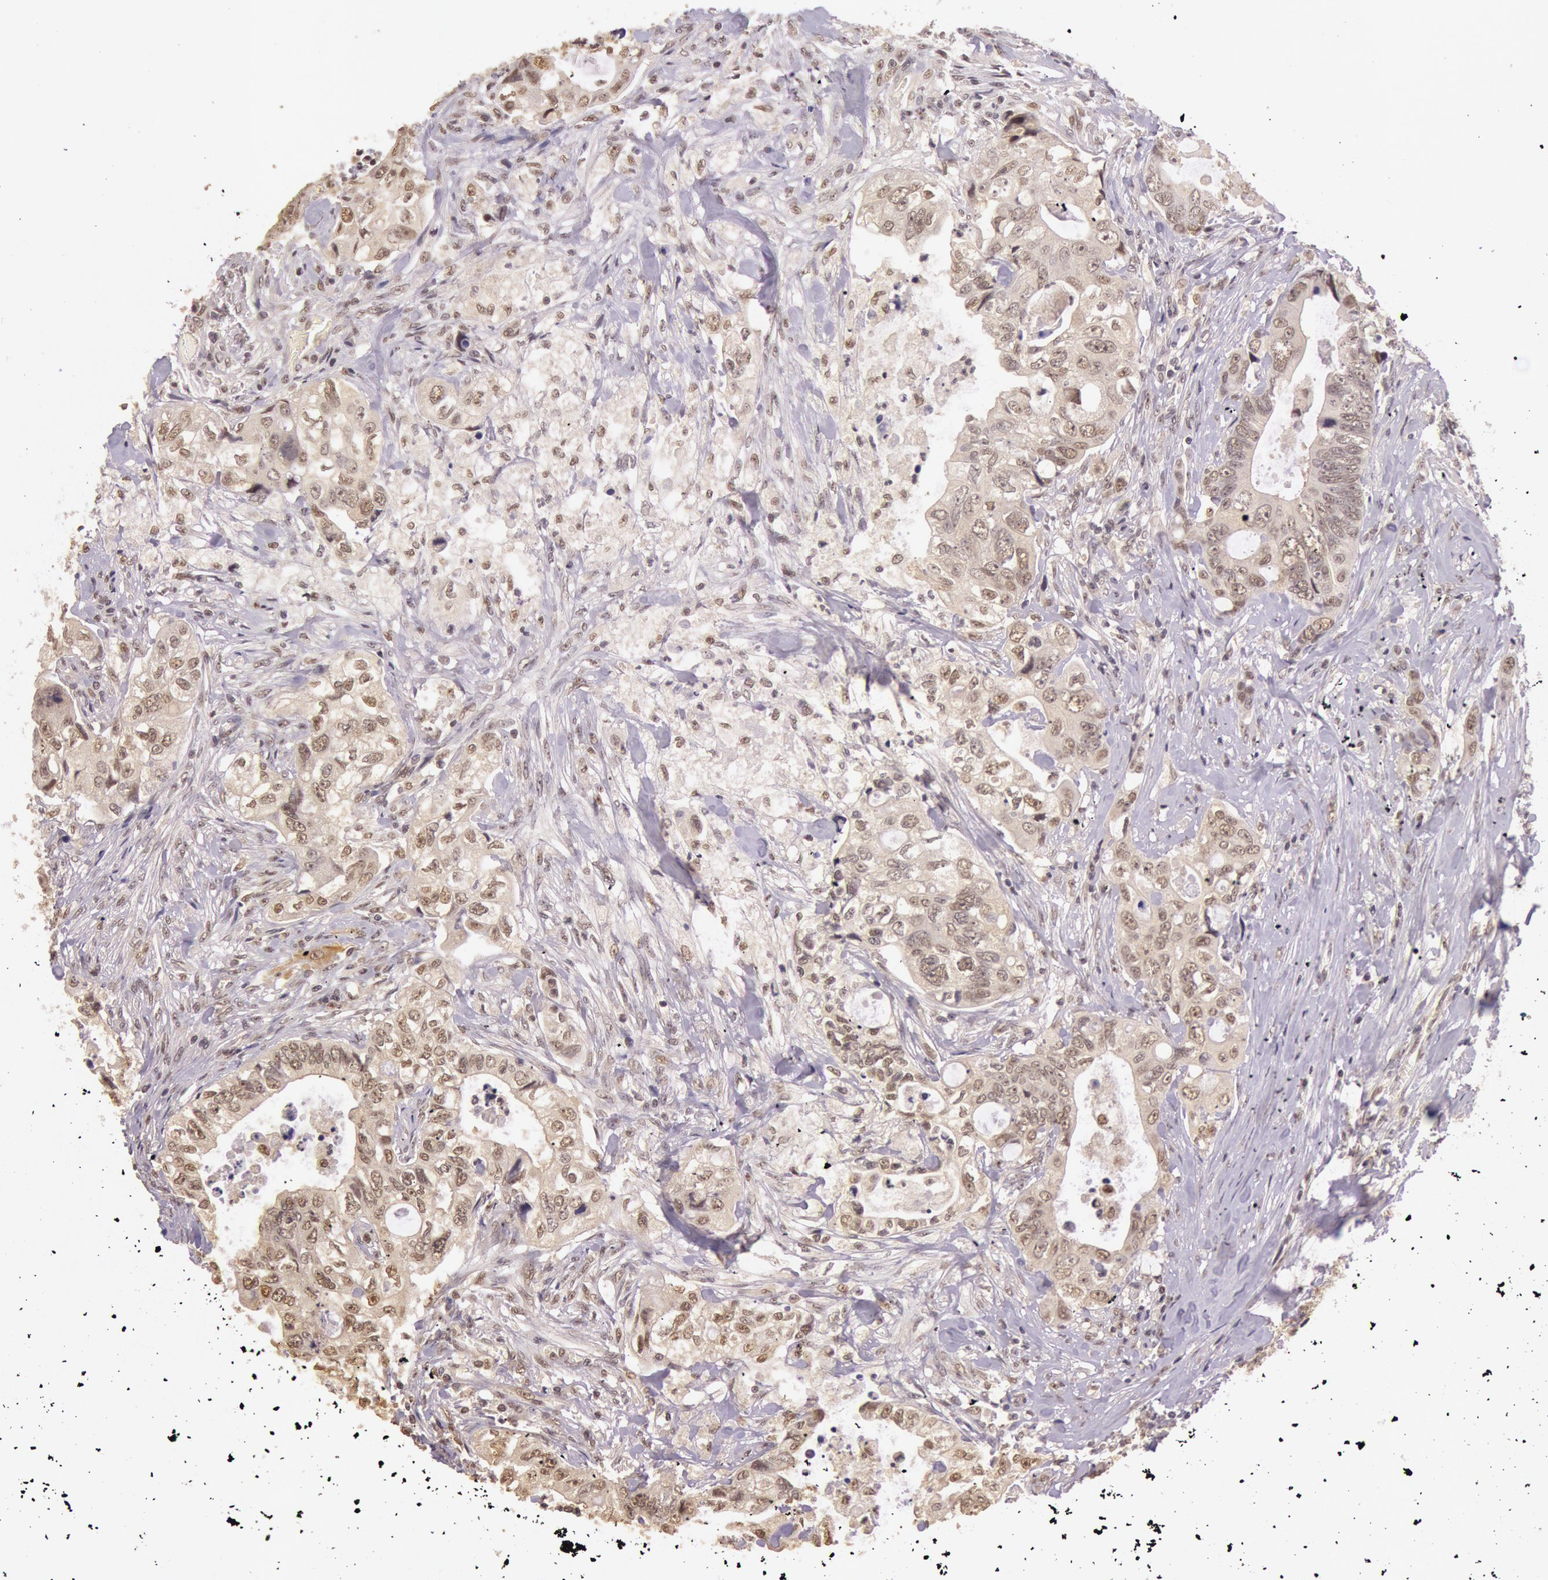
{"staining": {"intensity": "weak", "quantity": "25%-75%", "location": "cytoplasmic/membranous,nuclear"}, "tissue": "colorectal cancer", "cell_type": "Tumor cells", "image_type": "cancer", "snomed": [{"axis": "morphology", "description": "Adenocarcinoma, NOS"}, {"axis": "topography", "description": "Rectum"}], "caption": "This is an image of IHC staining of adenocarcinoma (colorectal), which shows weak expression in the cytoplasmic/membranous and nuclear of tumor cells.", "gene": "RTL10", "patient": {"sex": "female", "age": 57}}